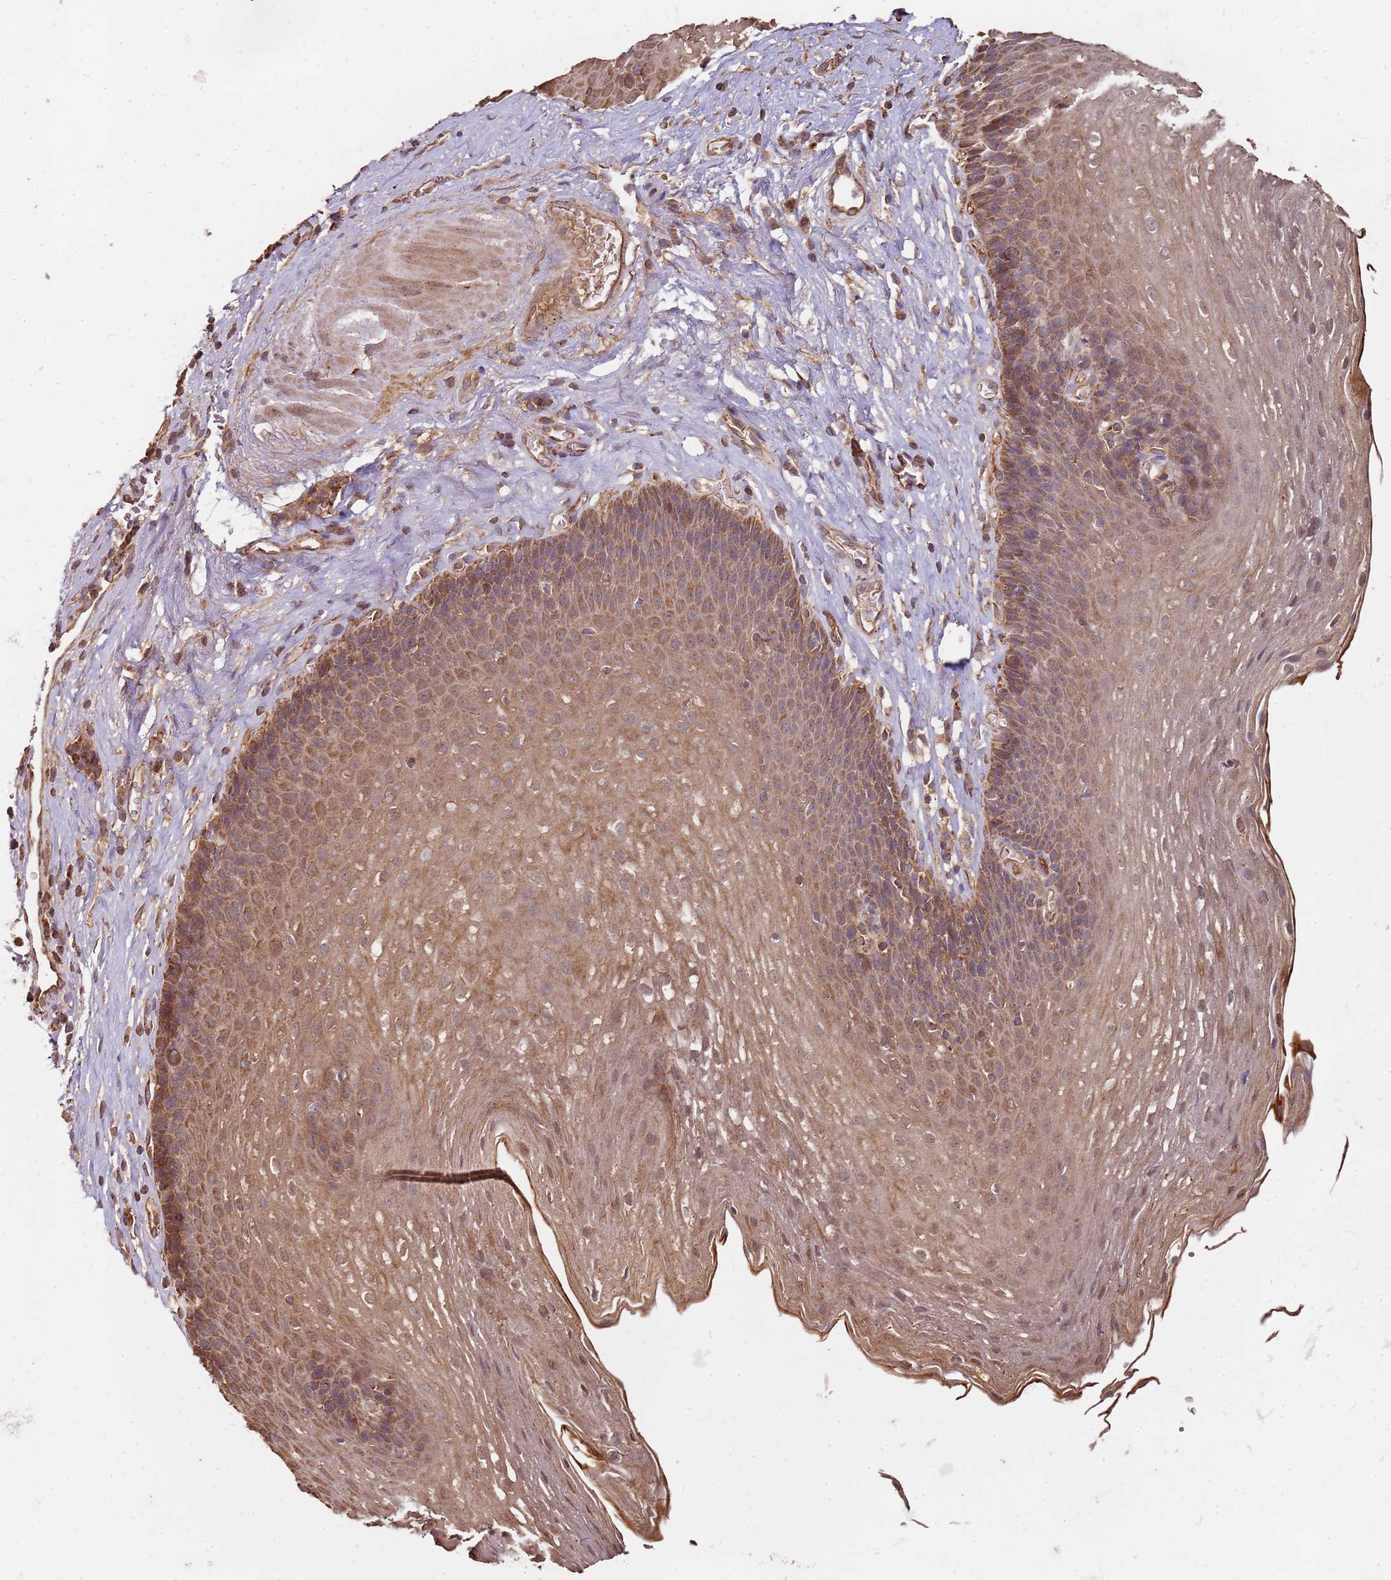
{"staining": {"intensity": "moderate", "quantity": ">75%", "location": "cytoplasmic/membranous,nuclear"}, "tissue": "esophagus", "cell_type": "Squamous epithelial cells", "image_type": "normal", "snomed": [{"axis": "morphology", "description": "Normal tissue, NOS"}, {"axis": "topography", "description": "Esophagus"}], "caption": "Squamous epithelial cells demonstrate medium levels of moderate cytoplasmic/membranous,nuclear staining in about >75% of cells in benign esophagus. (DAB (3,3'-diaminobenzidine) = brown stain, brightfield microscopy at high magnification).", "gene": "SCGB2B2", "patient": {"sex": "female", "age": 66}}